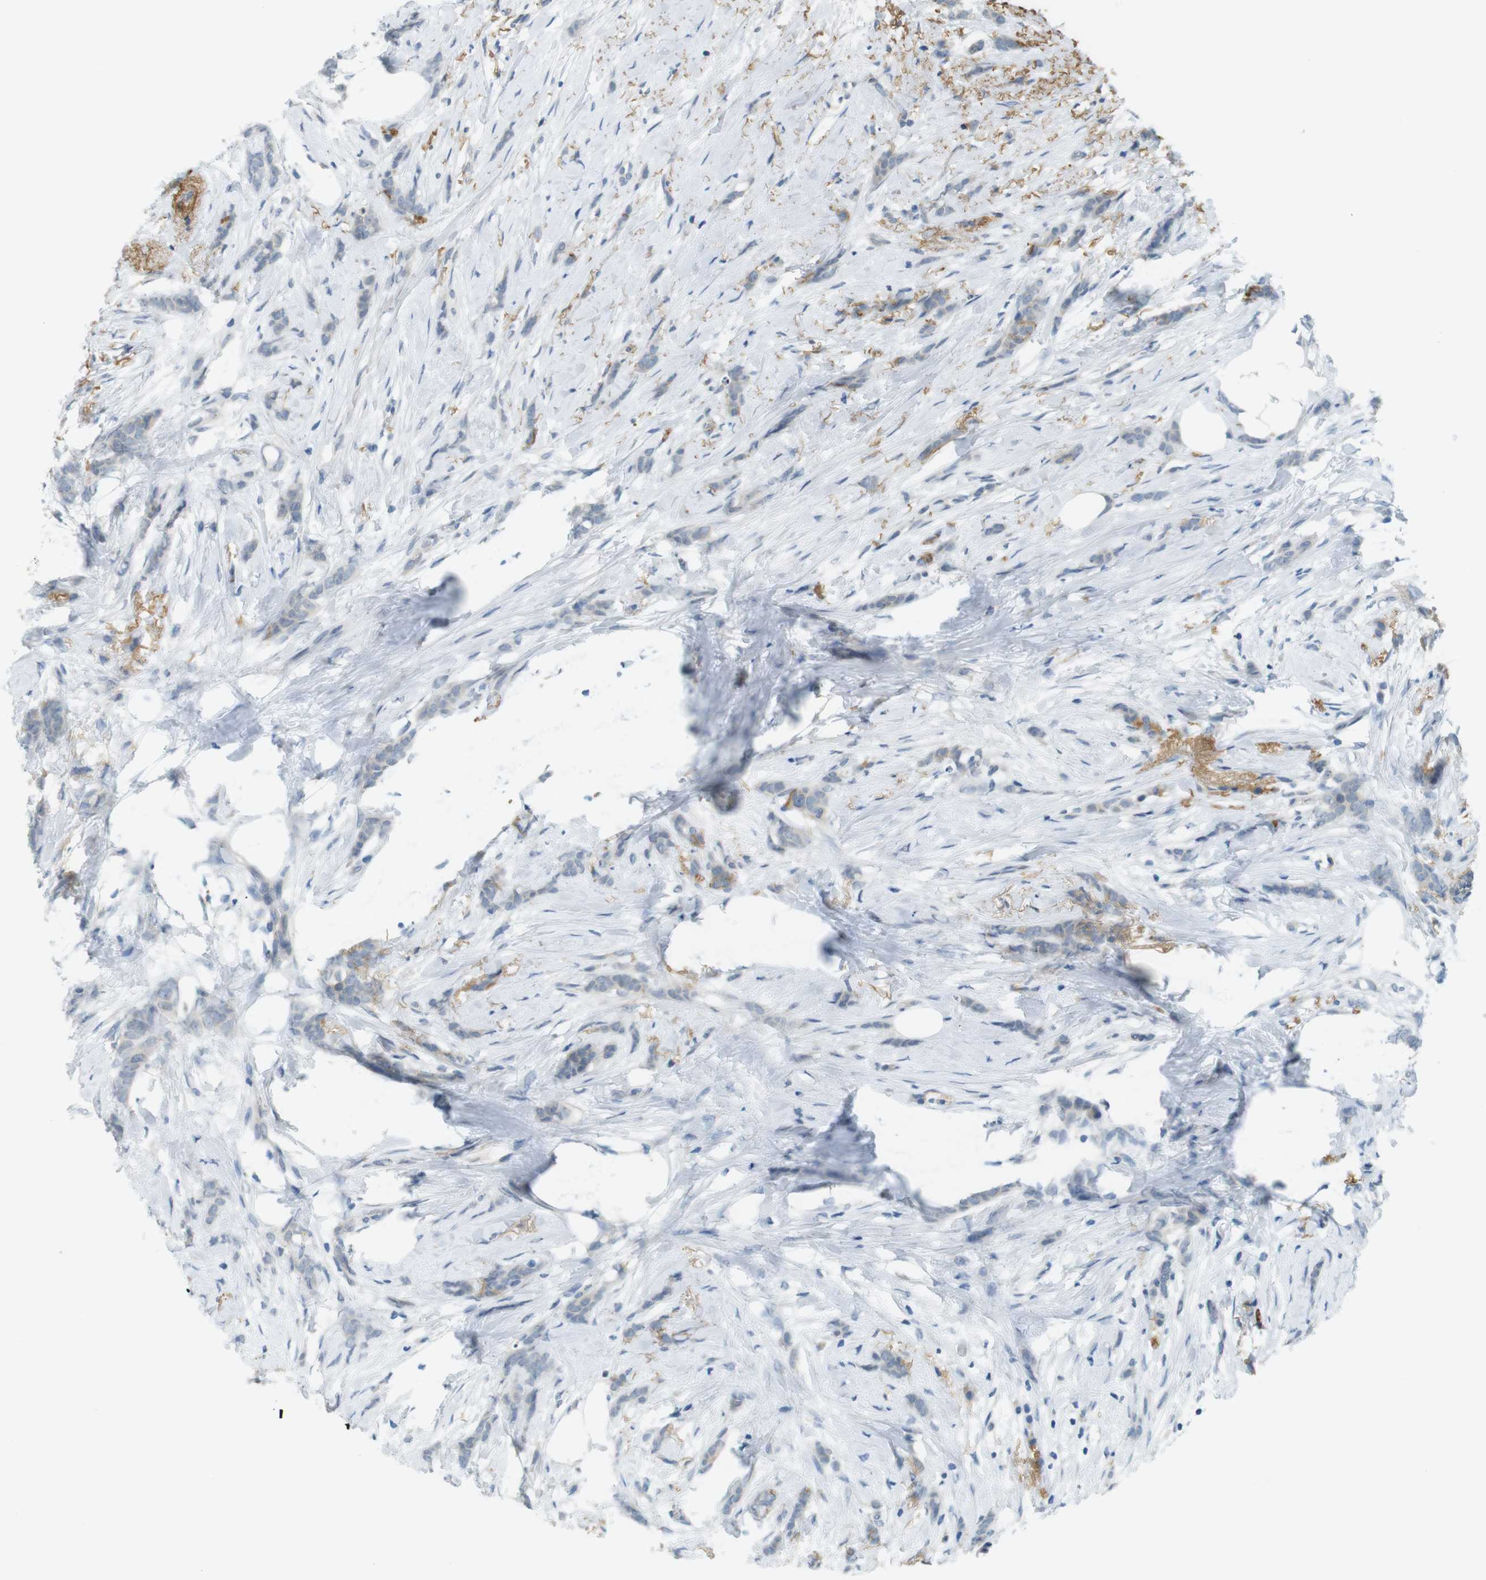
{"staining": {"intensity": "weak", "quantity": ">75%", "location": "cytoplasmic/membranous"}, "tissue": "breast cancer", "cell_type": "Tumor cells", "image_type": "cancer", "snomed": [{"axis": "morphology", "description": "Lobular carcinoma, in situ"}, {"axis": "morphology", "description": "Lobular carcinoma"}, {"axis": "topography", "description": "Breast"}], "caption": "A low amount of weak cytoplasmic/membranous expression is present in approximately >75% of tumor cells in breast cancer (lobular carcinoma) tissue.", "gene": "UGT8", "patient": {"sex": "female", "age": 41}}